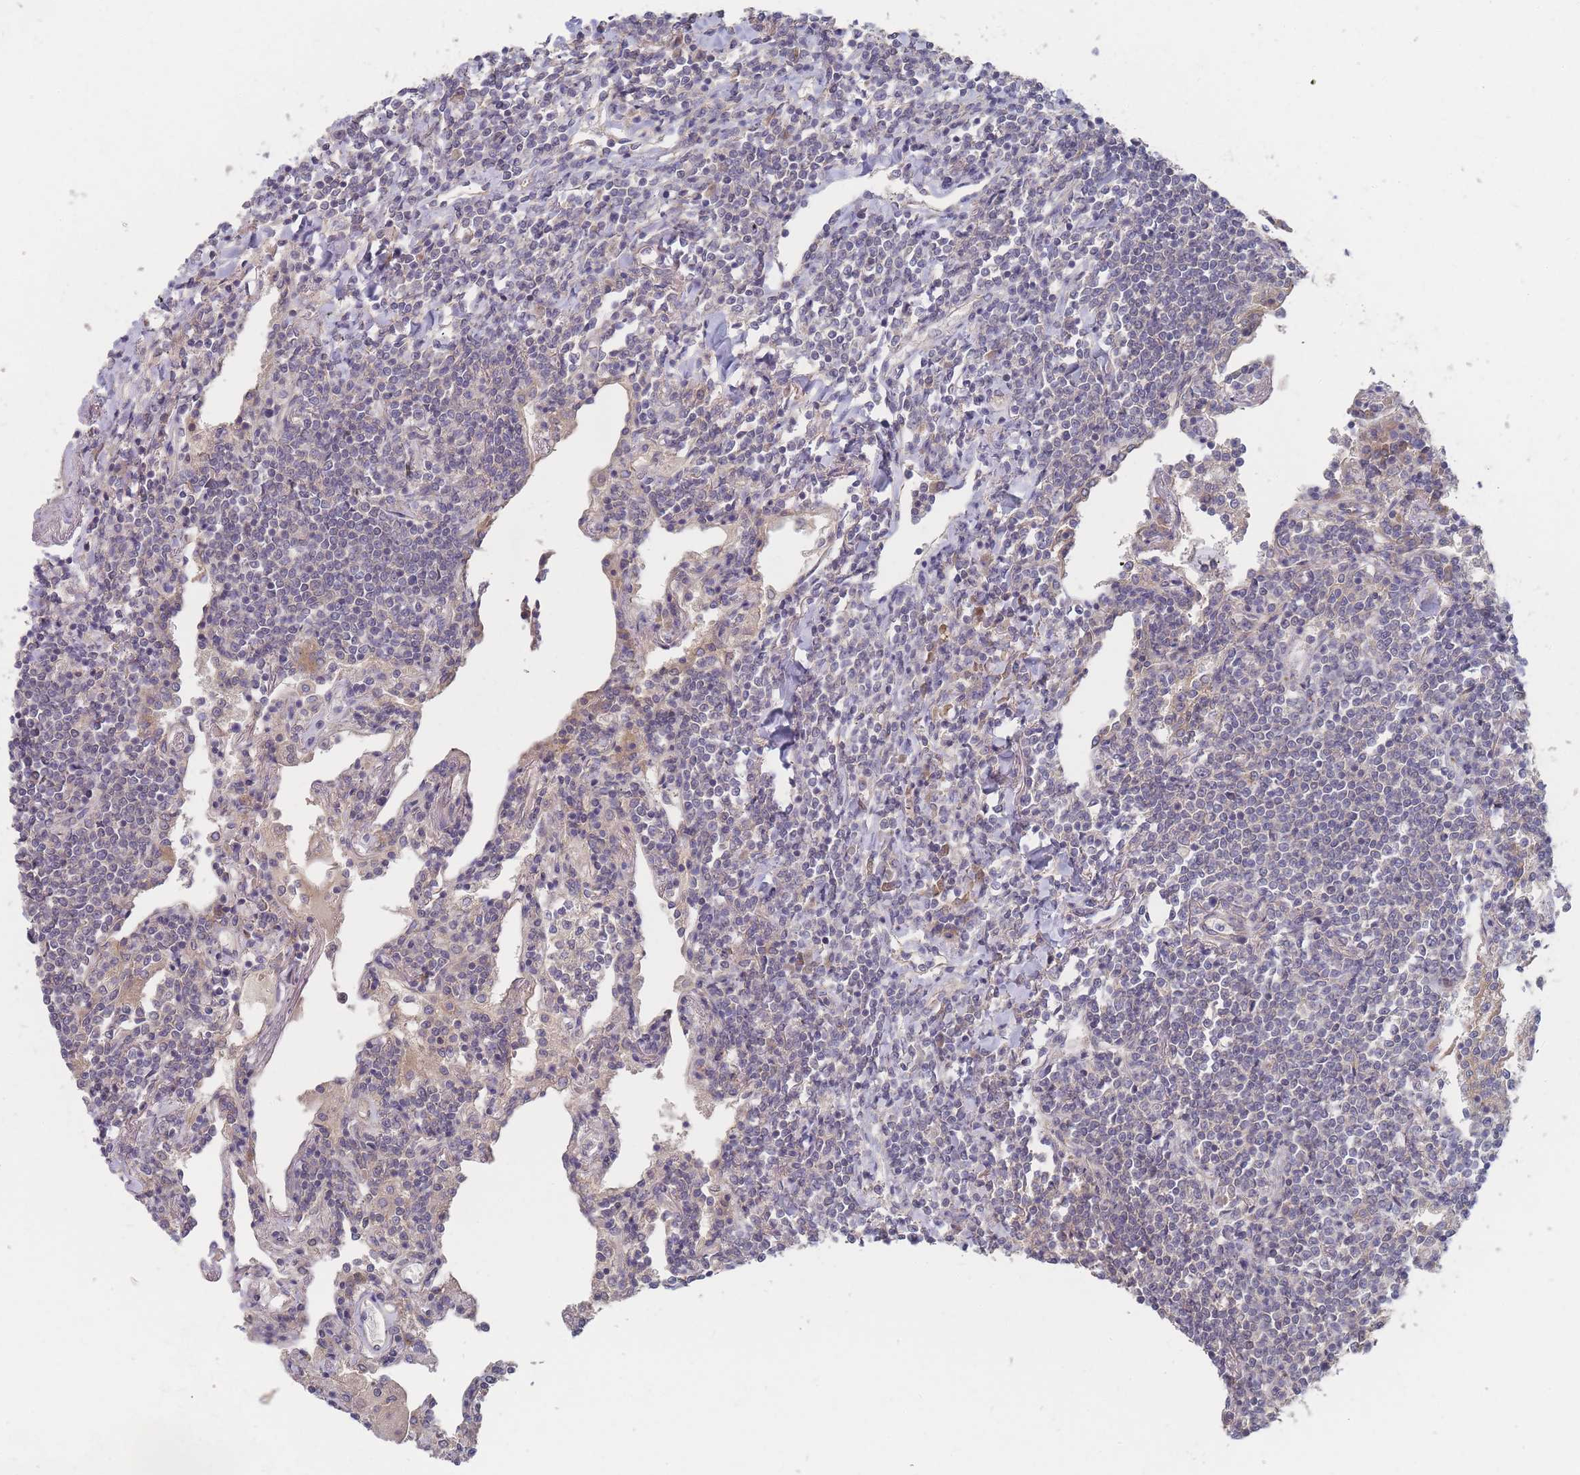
{"staining": {"intensity": "negative", "quantity": "none", "location": "none"}, "tissue": "lymphoma", "cell_type": "Tumor cells", "image_type": "cancer", "snomed": [{"axis": "morphology", "description": "Malignant lymphoma, non-Hodgkin's type, Low grade"}, {"axis": "topography", "description": "Lung"}], "caption": "Immunohistochemistry of human malignant lymphoma, non-Hodgkin's type (low-grade) exhibits no staining in tumor cells.", "gene": "SLC35F5", "patient": {"sex": "female", "age": 71}}